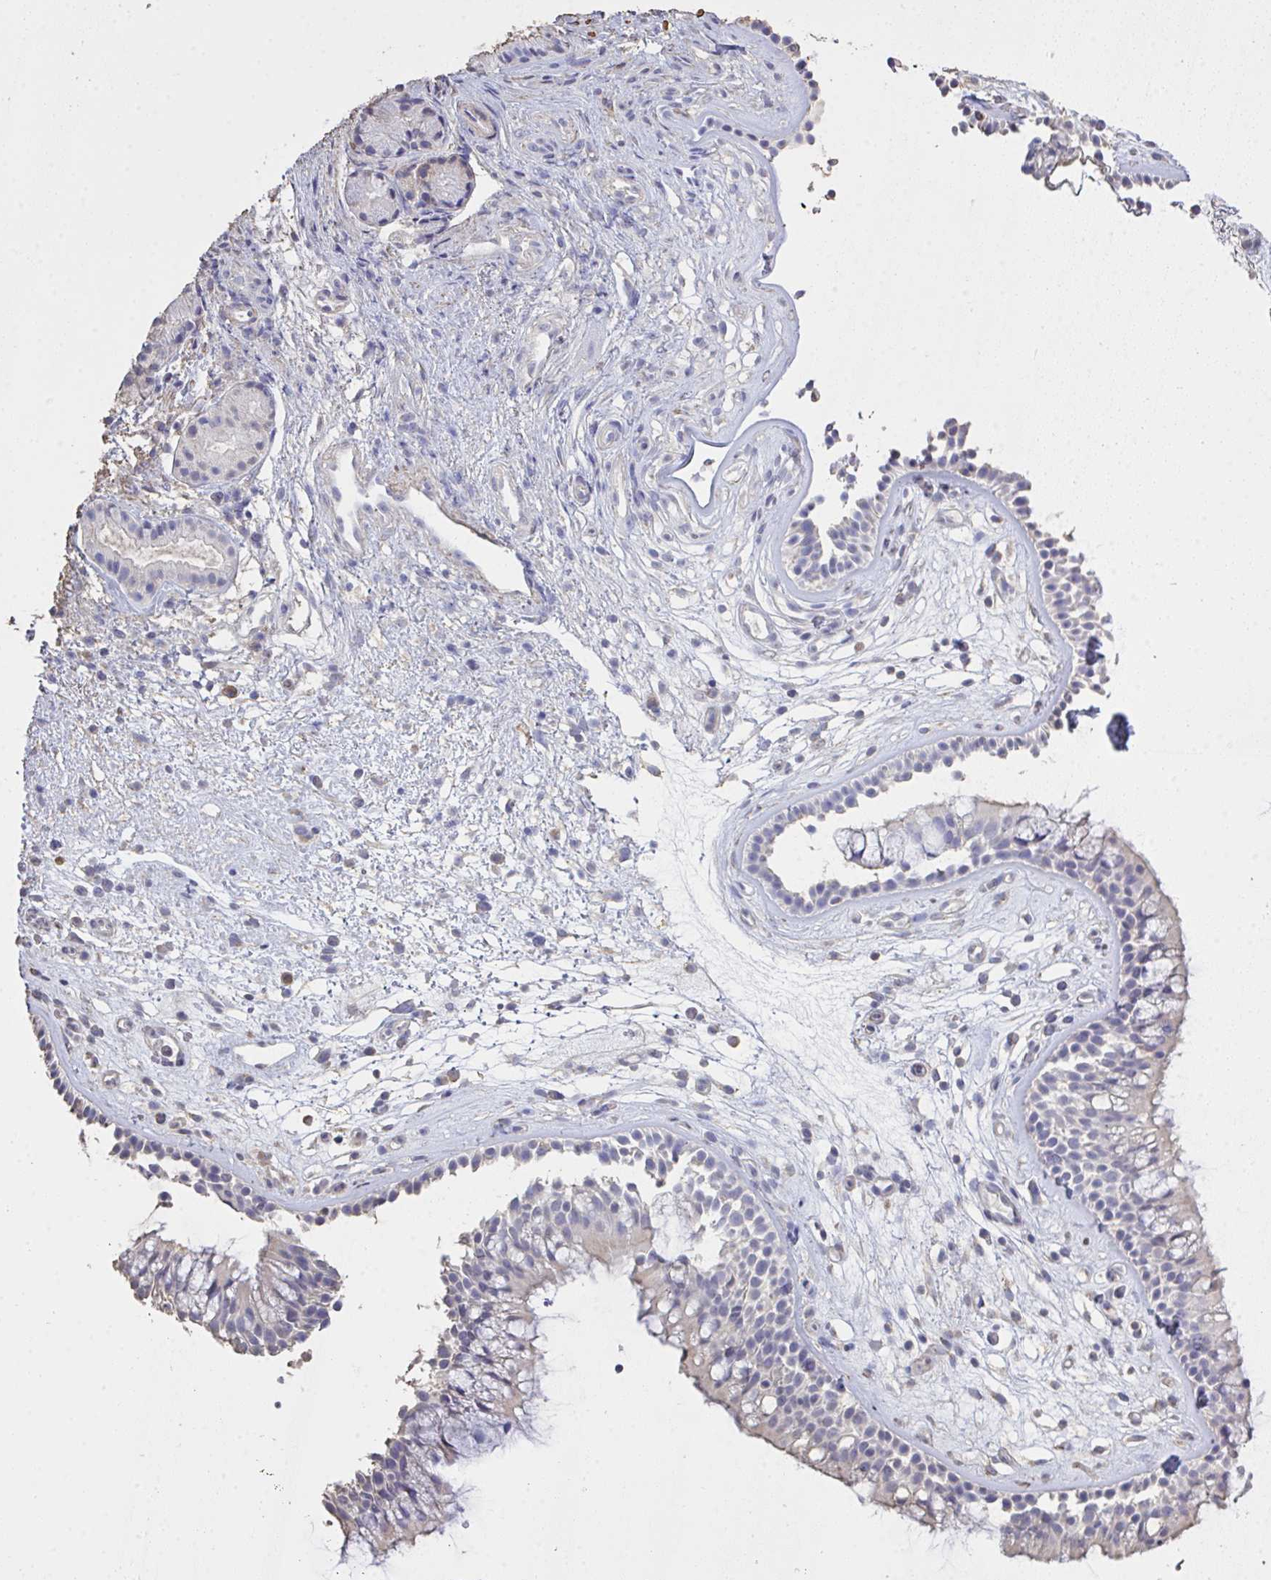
{"staining": {"intensity": "negative", "quantity": "none", "location": "none"}, "tissue": "nasopharynx", "cell_type": "Respiratory epithelial cells", "image_type": "normal", "snomed": [{"axis": "morphology", "description": "Normal tissue, NOS"}, {"axis": "topography", "description": "Nasopharynx"}], "caption": "Immunohistochemistry image of benign nasopharynx: nasopharynx stained with DAB (3,3'-diaminobenzidine) exhibits no significant protein expression in respiratory epithelial cells.", "gene": "IL23R", "patient": {"sex": "female", "age": 70}}